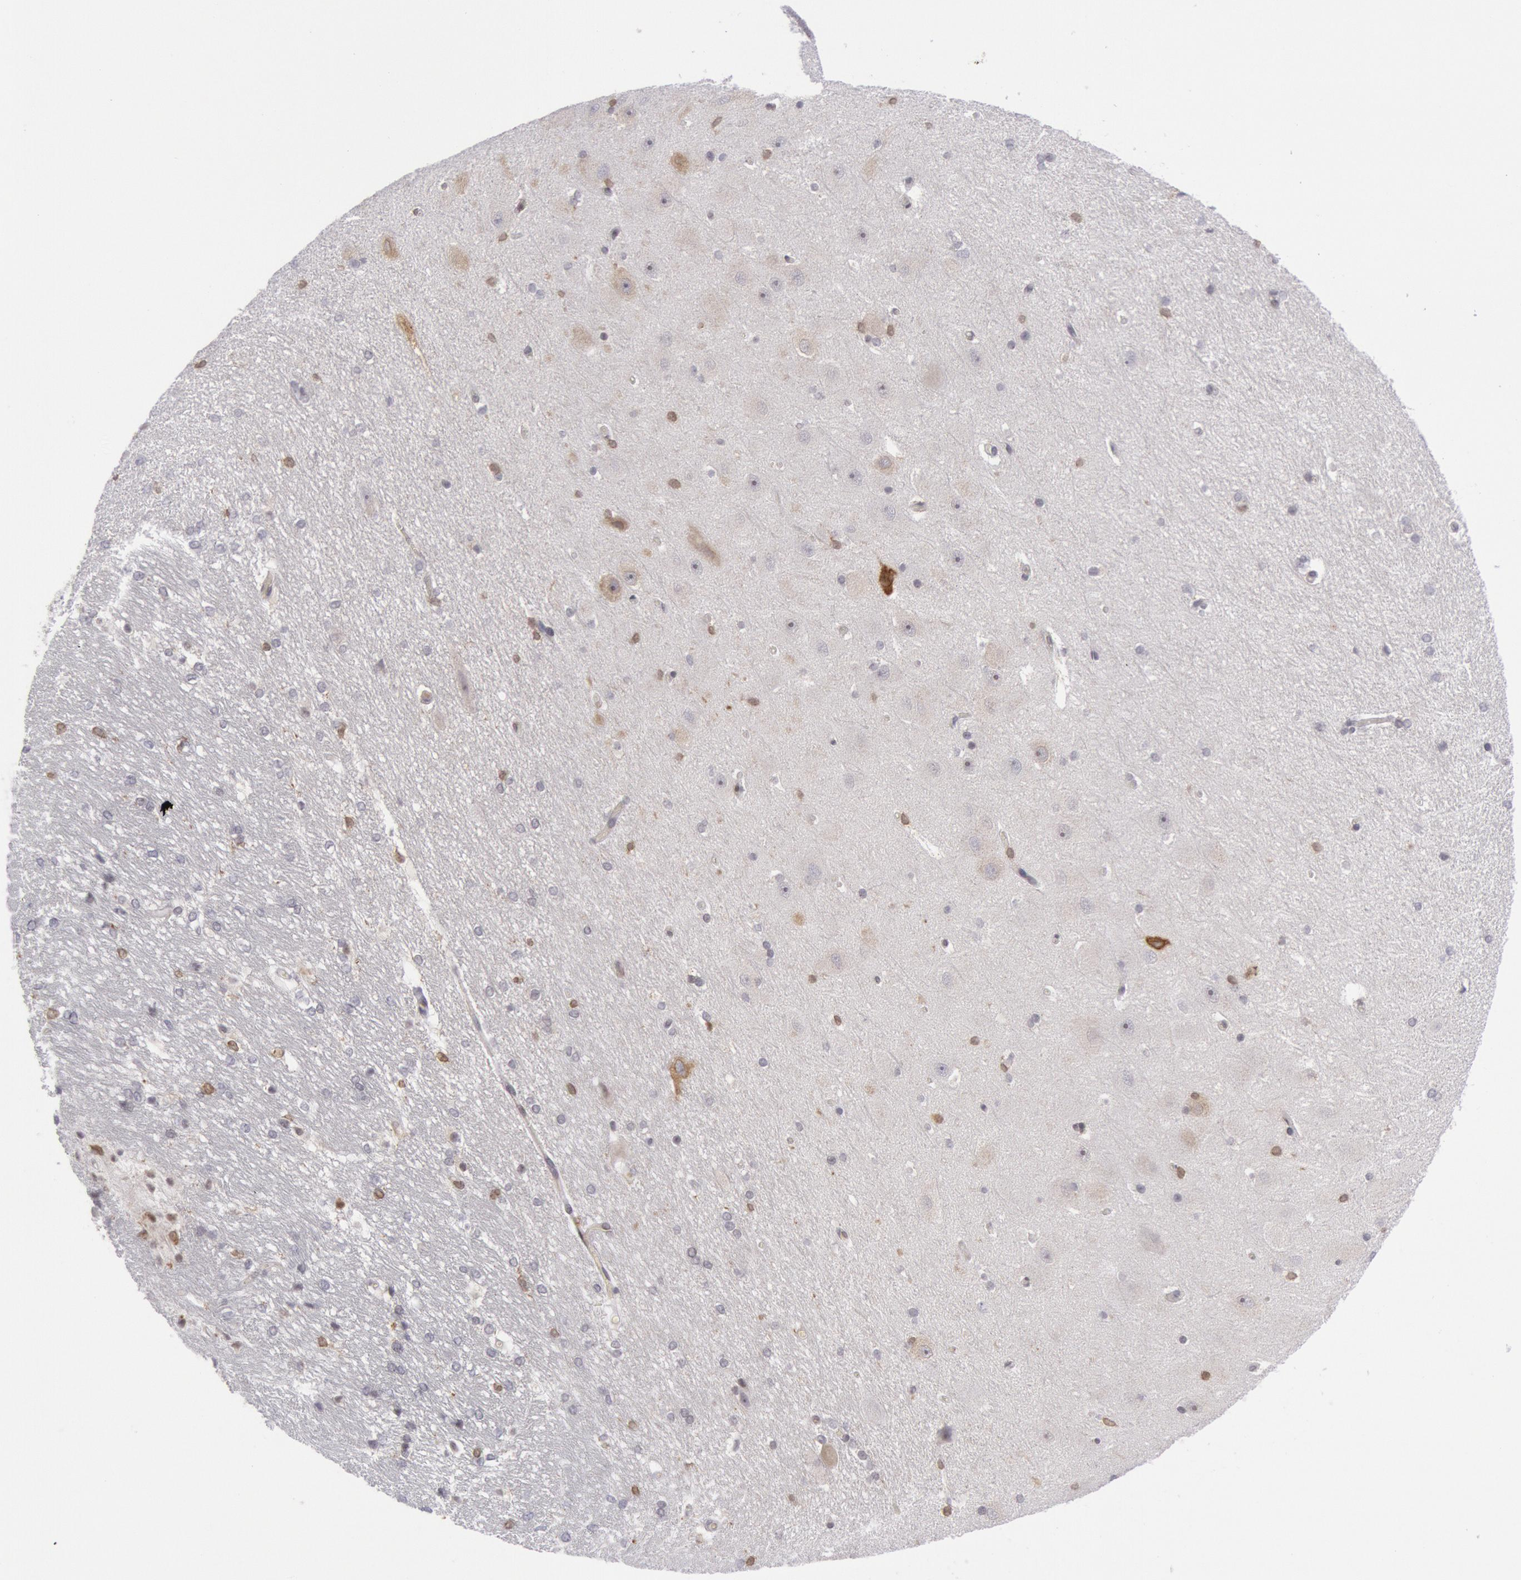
{"staining": {"intensity": "weak", "quantity": "<25%", "location": "cytoplasmic/membranous"}, "tissue": "hippocampus", "cell_type": "Glial cells", "image_type": "normal", "snomed": [{"axis": "morphology", "description": "Normal tissue, NOS"}, {"axis": "topography", "description": "Hippocampus"}], "caption": "This is a image of IHC staining of normal hippocampus, which shows no positivity in glial cells.", "gene": "PTGS2", "patient": {"sex": "female", "age": 19}}